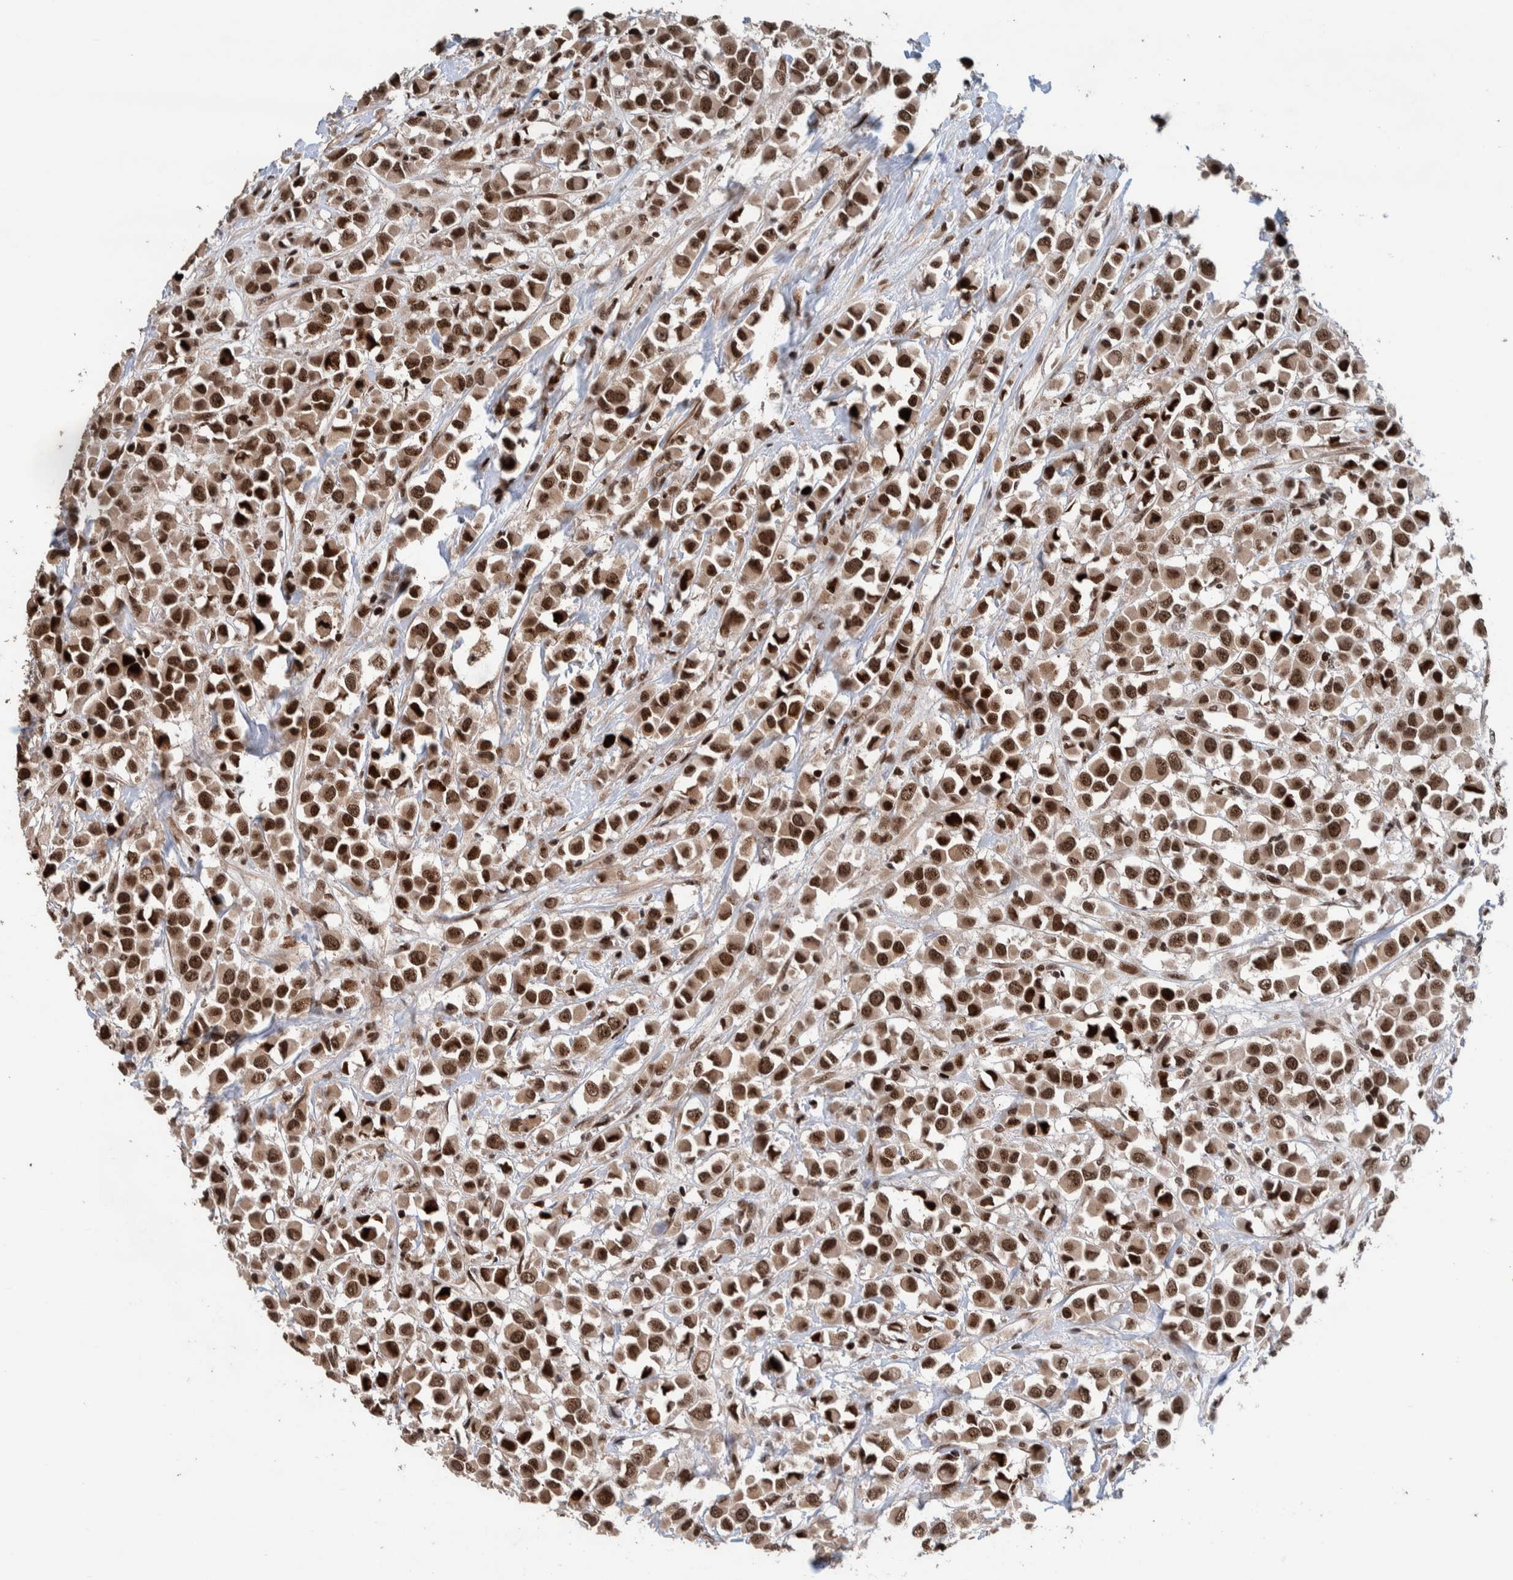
{"staining": {"intensity": "strong", "quantity": ">75%", "location": "nuclear"}, "tissue": "breast cancer", "cell_type": "Tumor cells", "image_type": "cancer", "snomed": [{"axis": "morphology", "description": "Duct carcinoma"}, {"axis": "topography", "description": "Breast"}], "caption": "Breast cancer tissue shows strong nuclear staining in about >75% of tumor cells", "gene": "CHD4", "patient": {"sex": "female", "age": 61}}